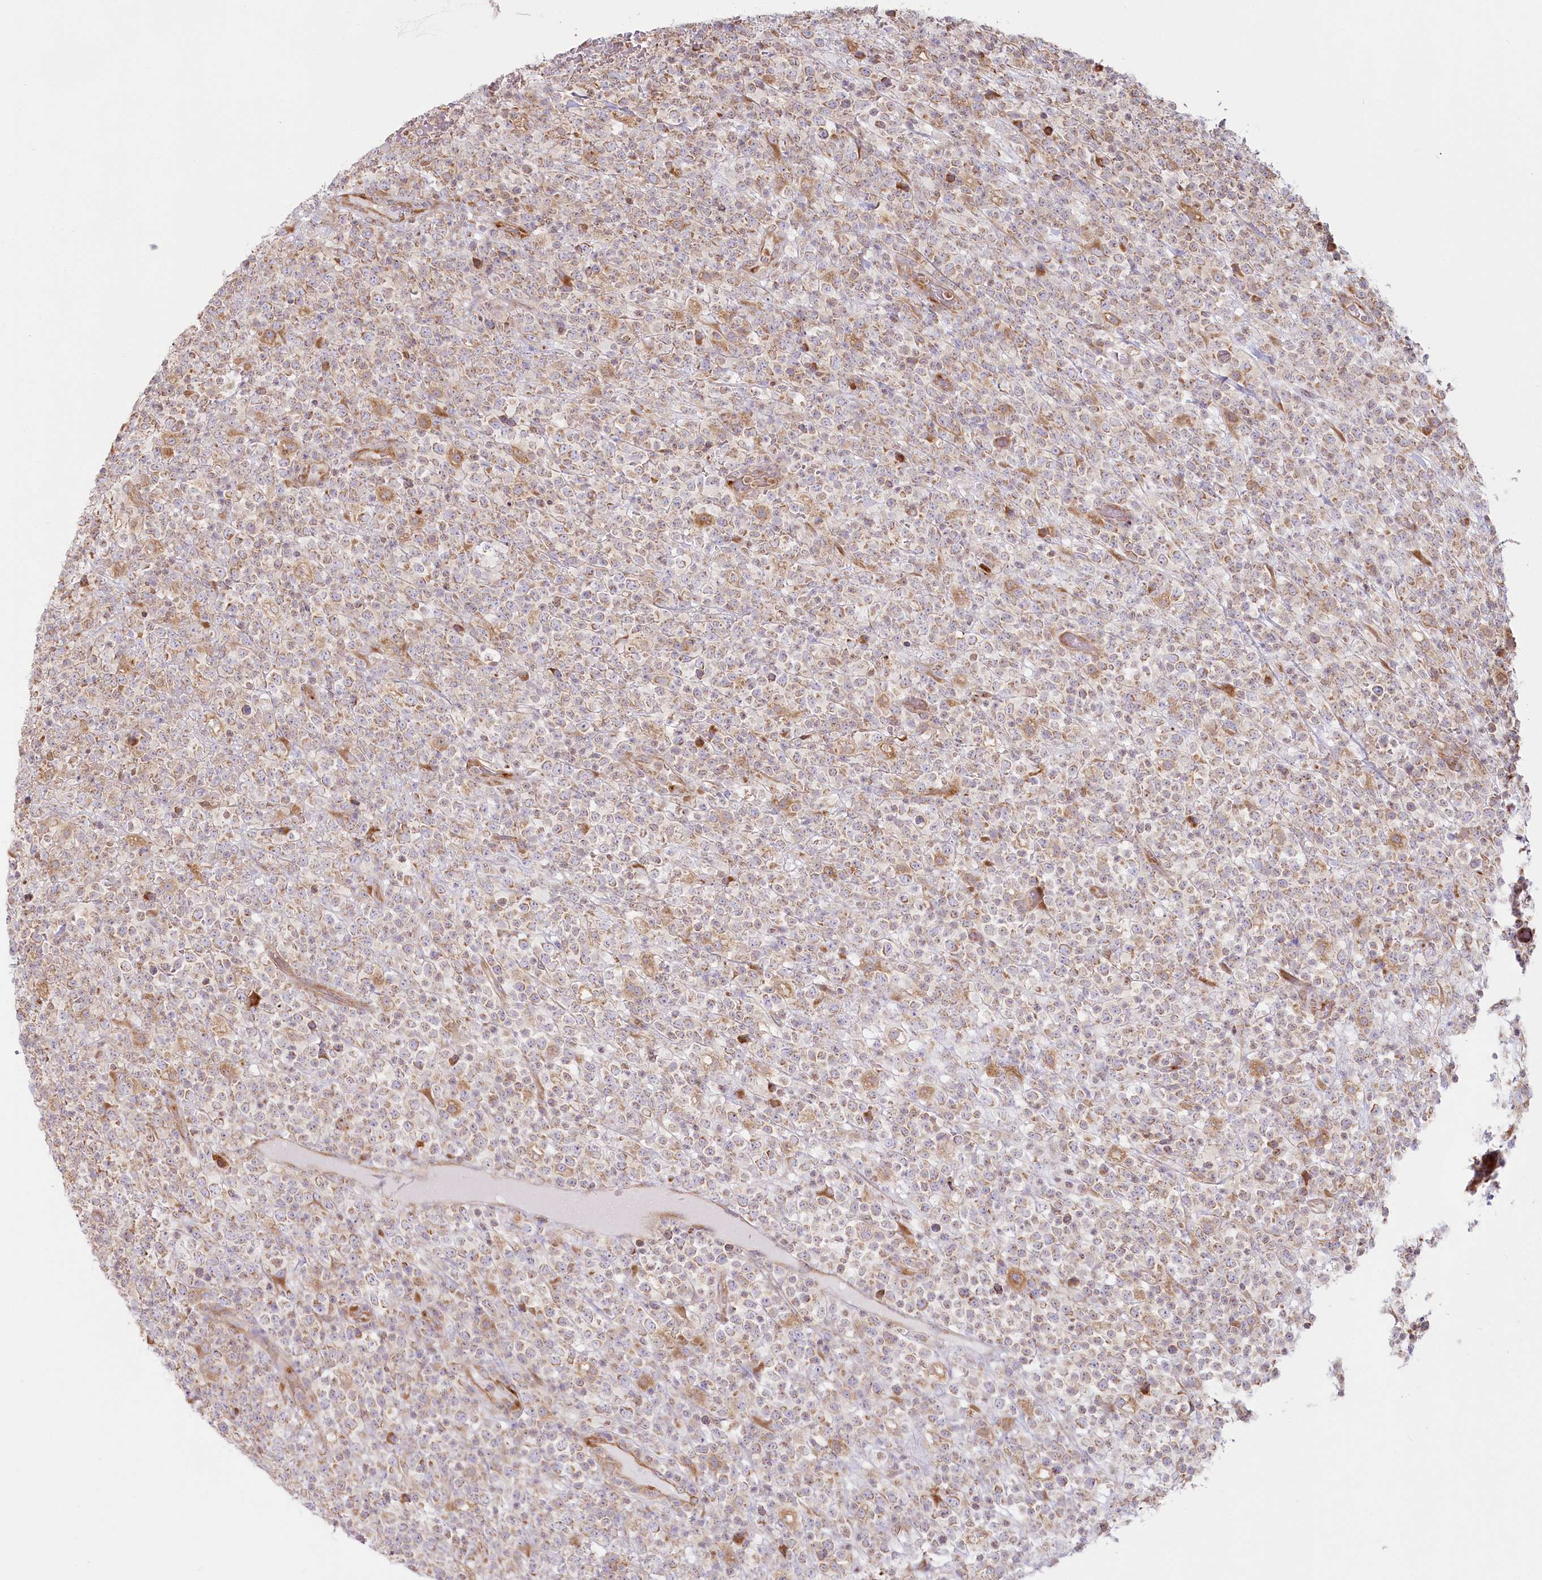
{"staining": {"intensity": "moderate", "quantity": "25%-75%", "location": "cytoplasmic/membranous"}, "tissue": "lymphoma", "cell_type": "Tumor cells", "image_type": "cancer", "snomed": [{"axis": "morphology", "description": "Malignant lymphoma, non-Hodgkin's type, High grade"}, {"axis": "topography", "description": "Colon"}], "caption": "DAB (3,3'-diaminobenzidine) immunohistochemical staining of high-grade malignant lymphoma, non-Hodgkin's type reveals moderate cytoplasmic/membranous protein staining in approximately 25%-75% of tumor cells.", "gene": "HARS2", "patient": {"sex": "female", "age": 53}}